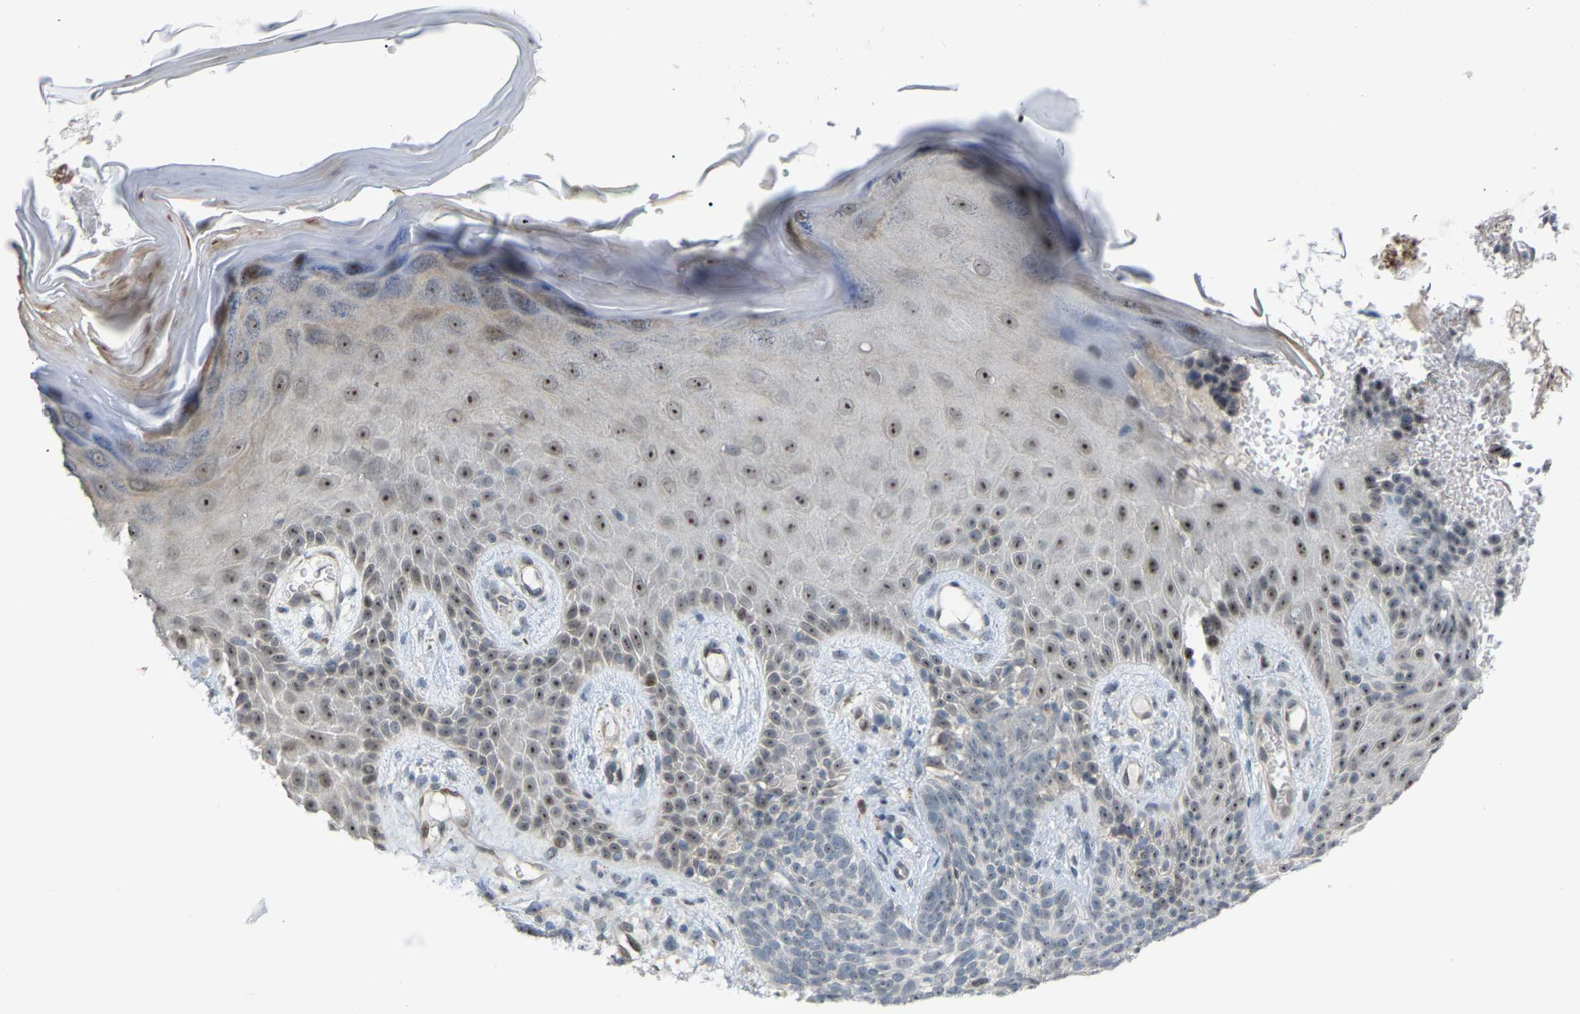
{"staining": {"intensity": "negative", "quantity": "none", "location": "none"}, "tissue": "skin cancer", "cell_type": "Tumor cells", "image_type": "cancer", "snomed": [{"axis": "morphology", "description": "Basal cell carcinoma"}, {"axis": "topography", "description": "Skin"}], "caption": "Tumor cells show no significant protein staining in skin cancer (basal cell carcinoma).", "gene": "CROT", "patient": {"sex": "female", "age": 59}}